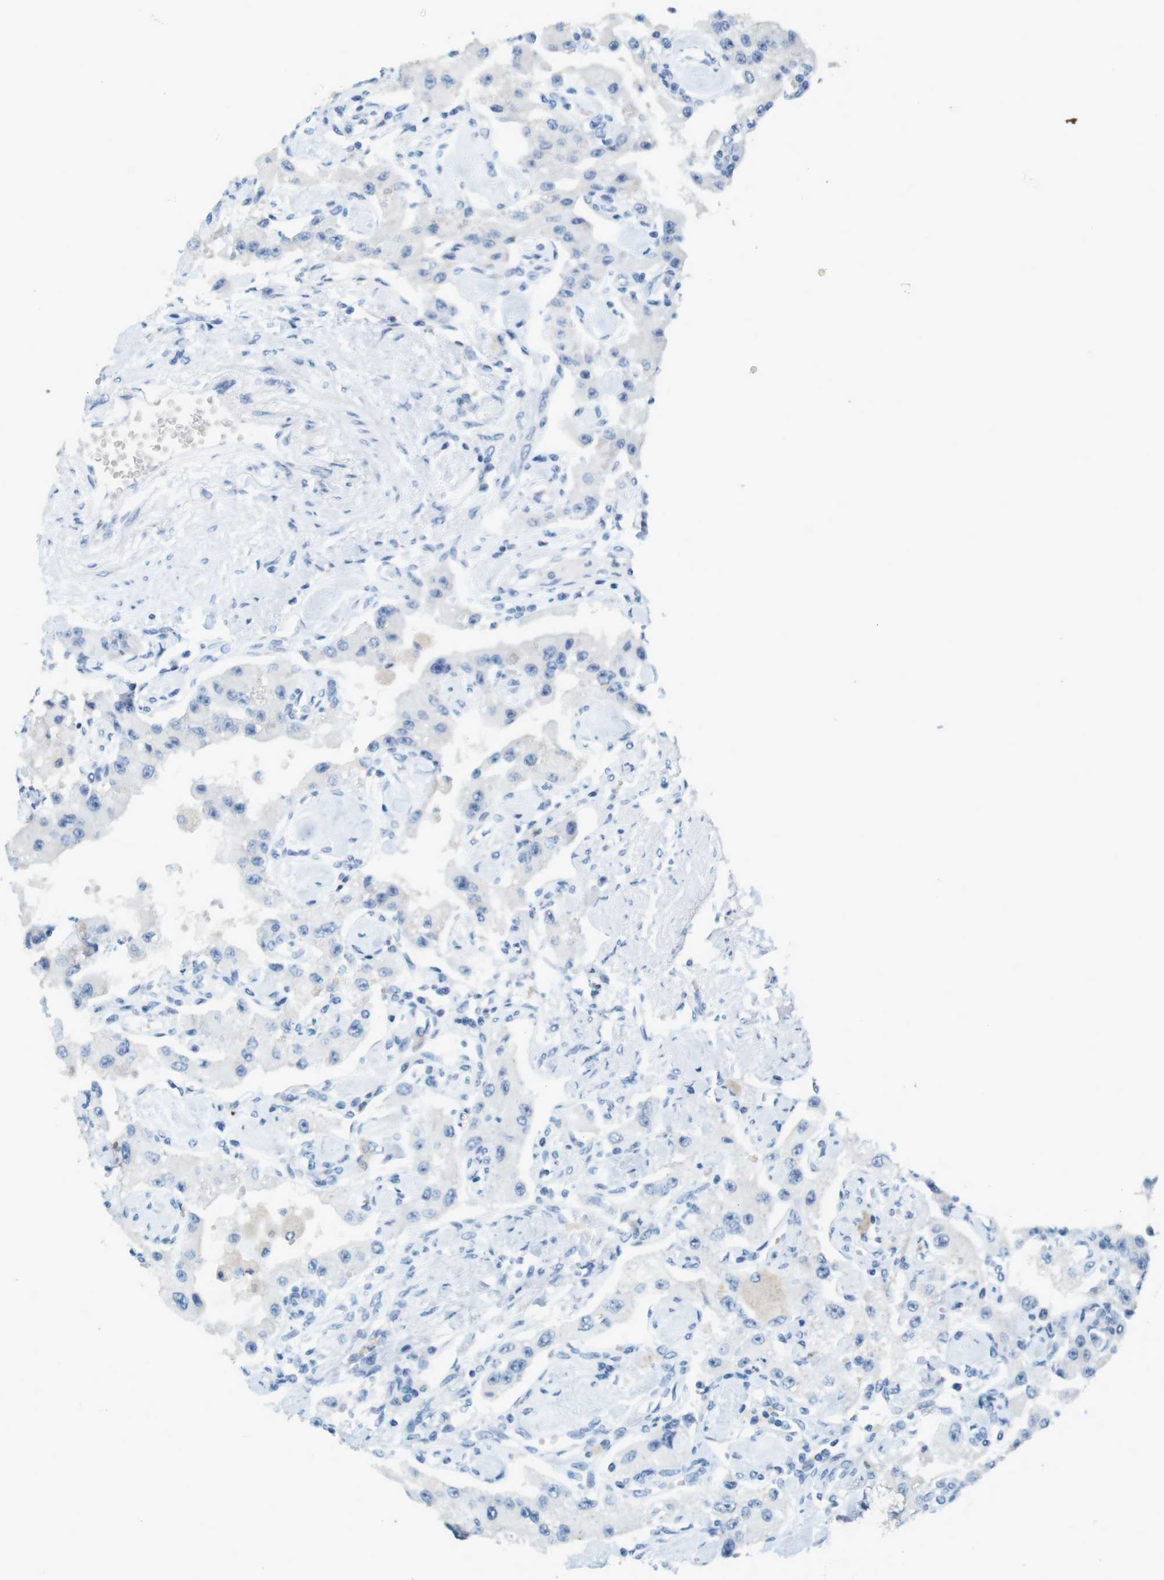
{"staining": {"intensity": "negative", "quantity": "none", "location": "none"}, "tissue": "carcinoid", "cell_type": "Tumor cells", "image_type": "cancer", "snomed": [{"axis": "morphology", "description": "Carcinoid, malignant, NOS"}, {"axis": "topography", "description": "Pancreas"}], "caption": "A histopathology image of human carcinoid (malignant) is negative for staining in tumor cells.", "gene": "LRRK2", "patient": {"sex": "male", "age": 41}}